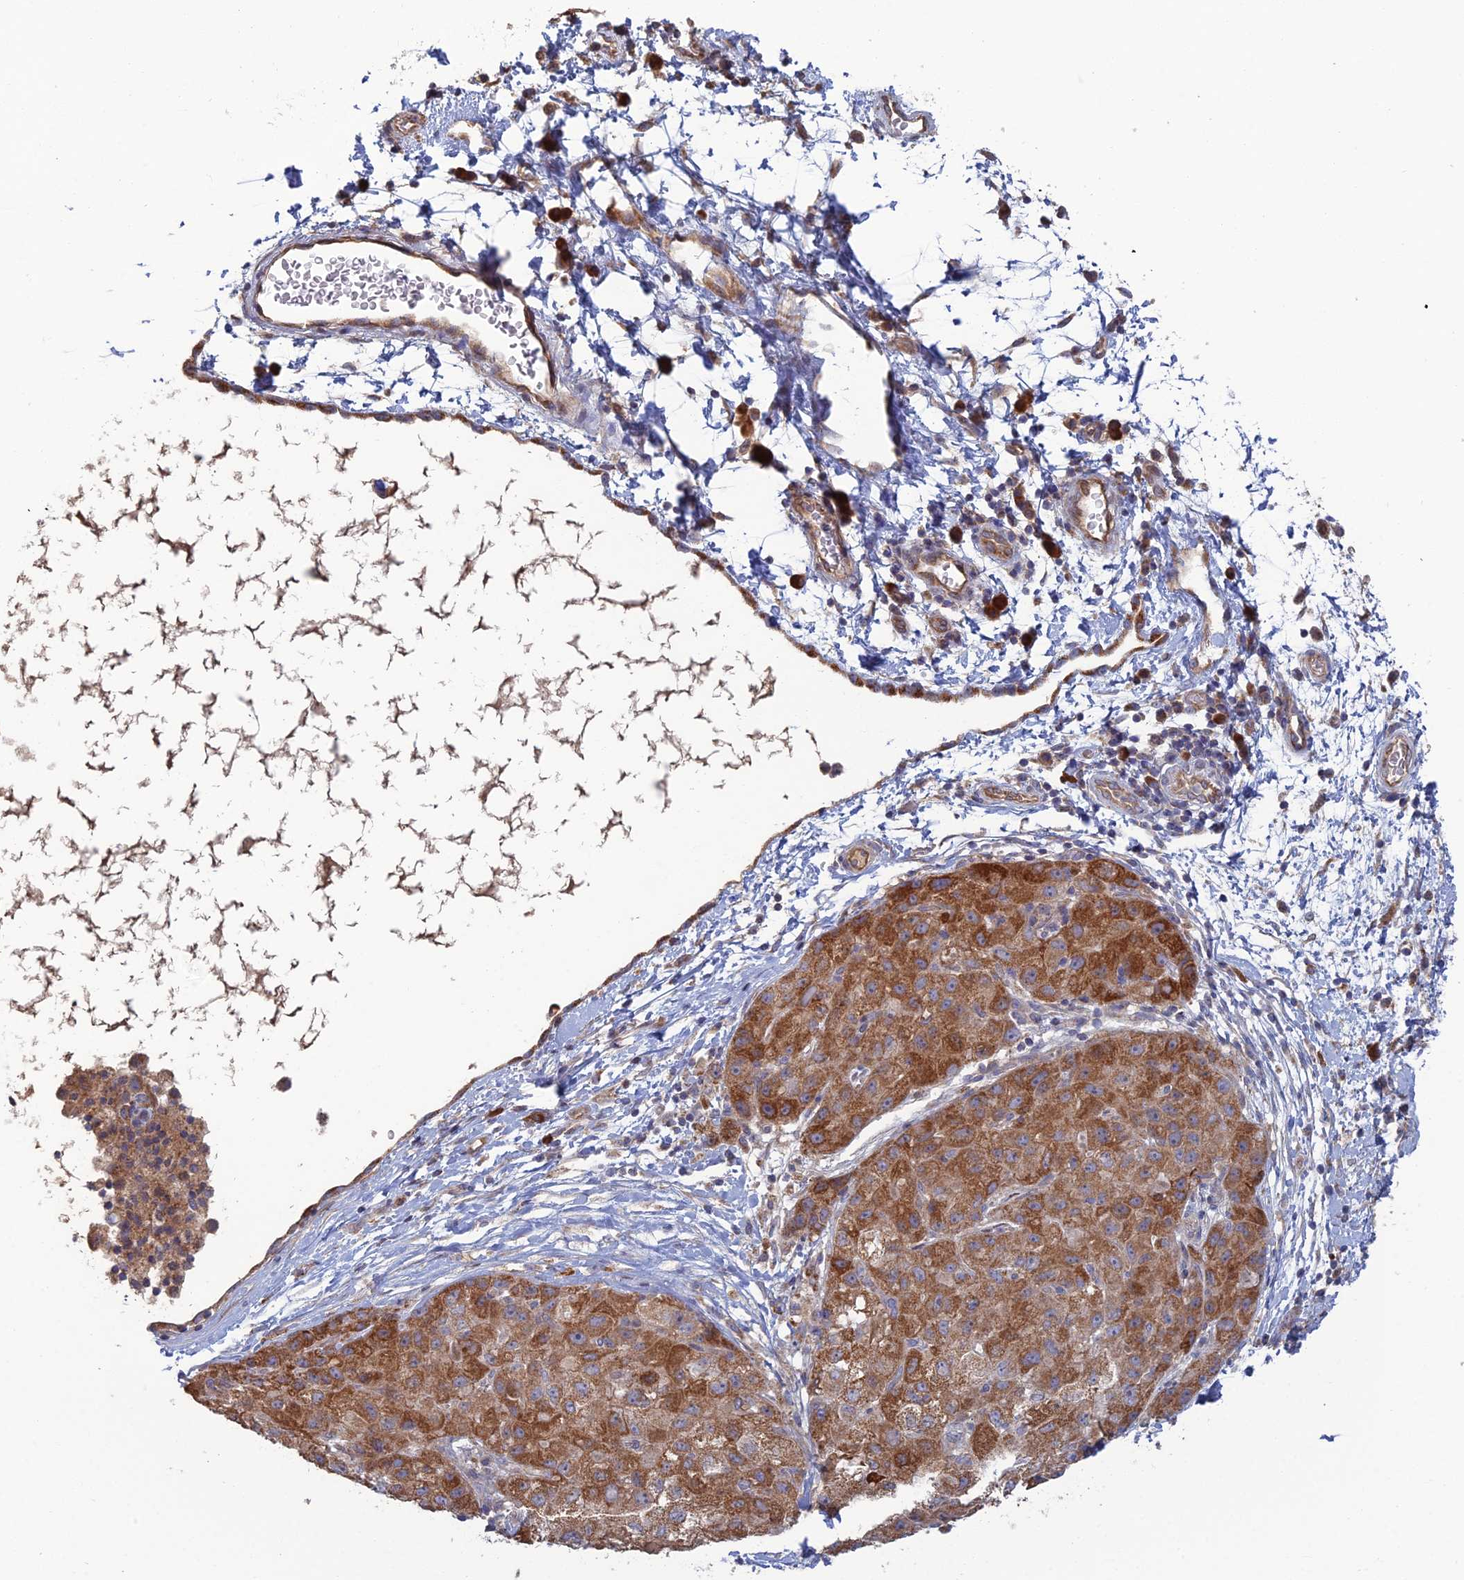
{"staining": {"intensity": "strong", "quantity": ">75%", "location": "cytoplasmic/membranous"}, "tissue": "liver cancer", "cell_type": "Tumor cells", "image_type": "cancer", "snomed": [{"axis": "morphology", "description": "Carcinoma, Hepatocellular, NOS"}, {"axis": "topography", "description": "Liver"}], "caption": "IHC histopathology image of liver cancer stained for a protein (brown), which exhibits high levels of strong cytoplasmic/membranous staining in about >75% of tumor cells.", "gene": "ARL16", "patient": {"sex": "male", "age": 80}}